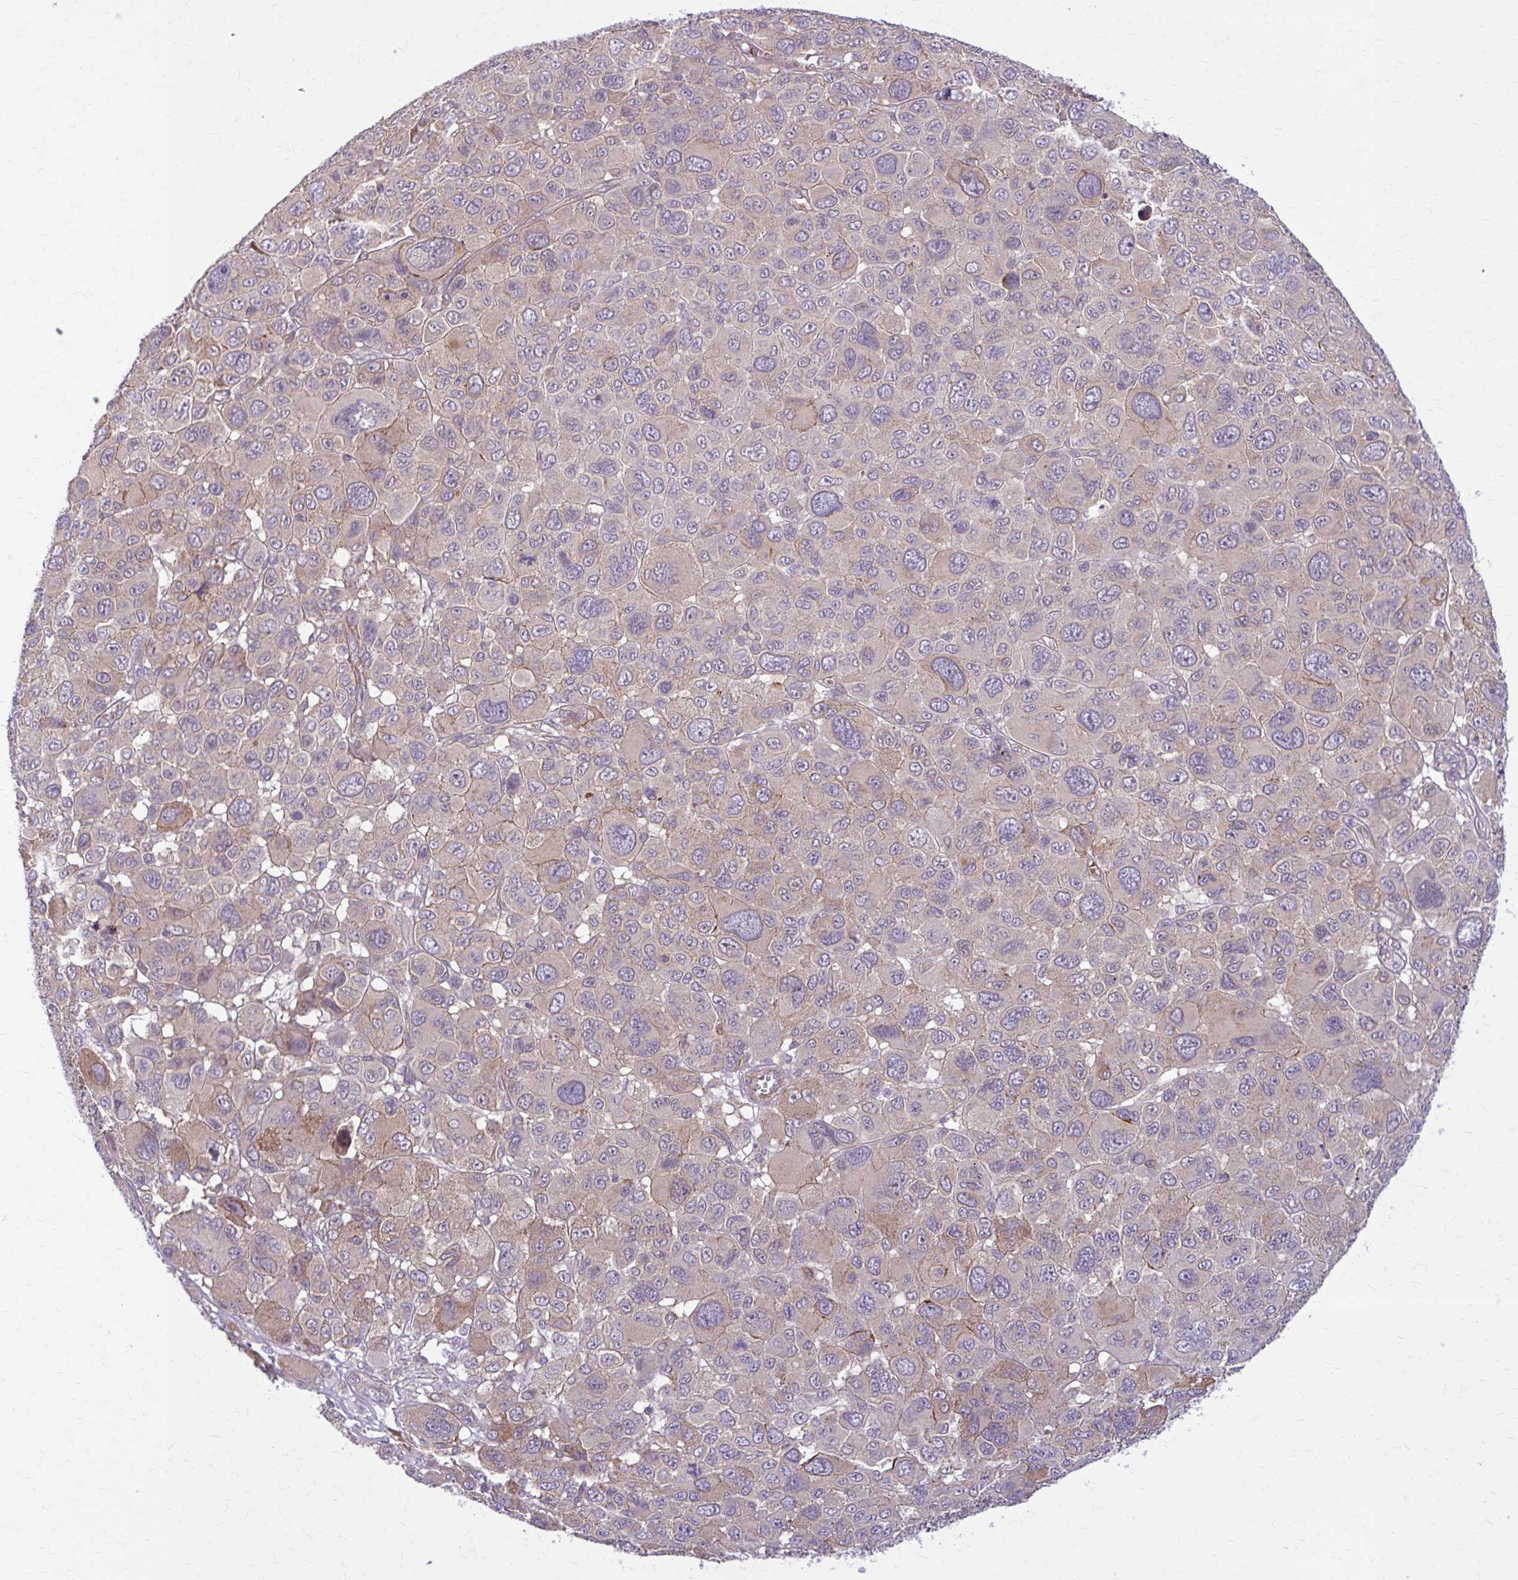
{"staining": {"intensity": "weak", "quantity": "<25%", "location": "cytoplasmic/membranous"}, "tissue": "melanoma", "cell_type": "Tumor cells", "image_type": "cancer", "snomed": [{"axis": "morphology", "description": "Malignant melanoma, NOS"}, {"axis": "topography", "description": "Skin"}], "caption": "Immunohistochemical staining of malignant melanoma shows no significant staining in tumor cells. The staining is performed using DAB brown chromogen with nuclei counter-stained in using hematoxylin.", "gene": "SNF8", "patient": {"sex": "female", "age": 66}}